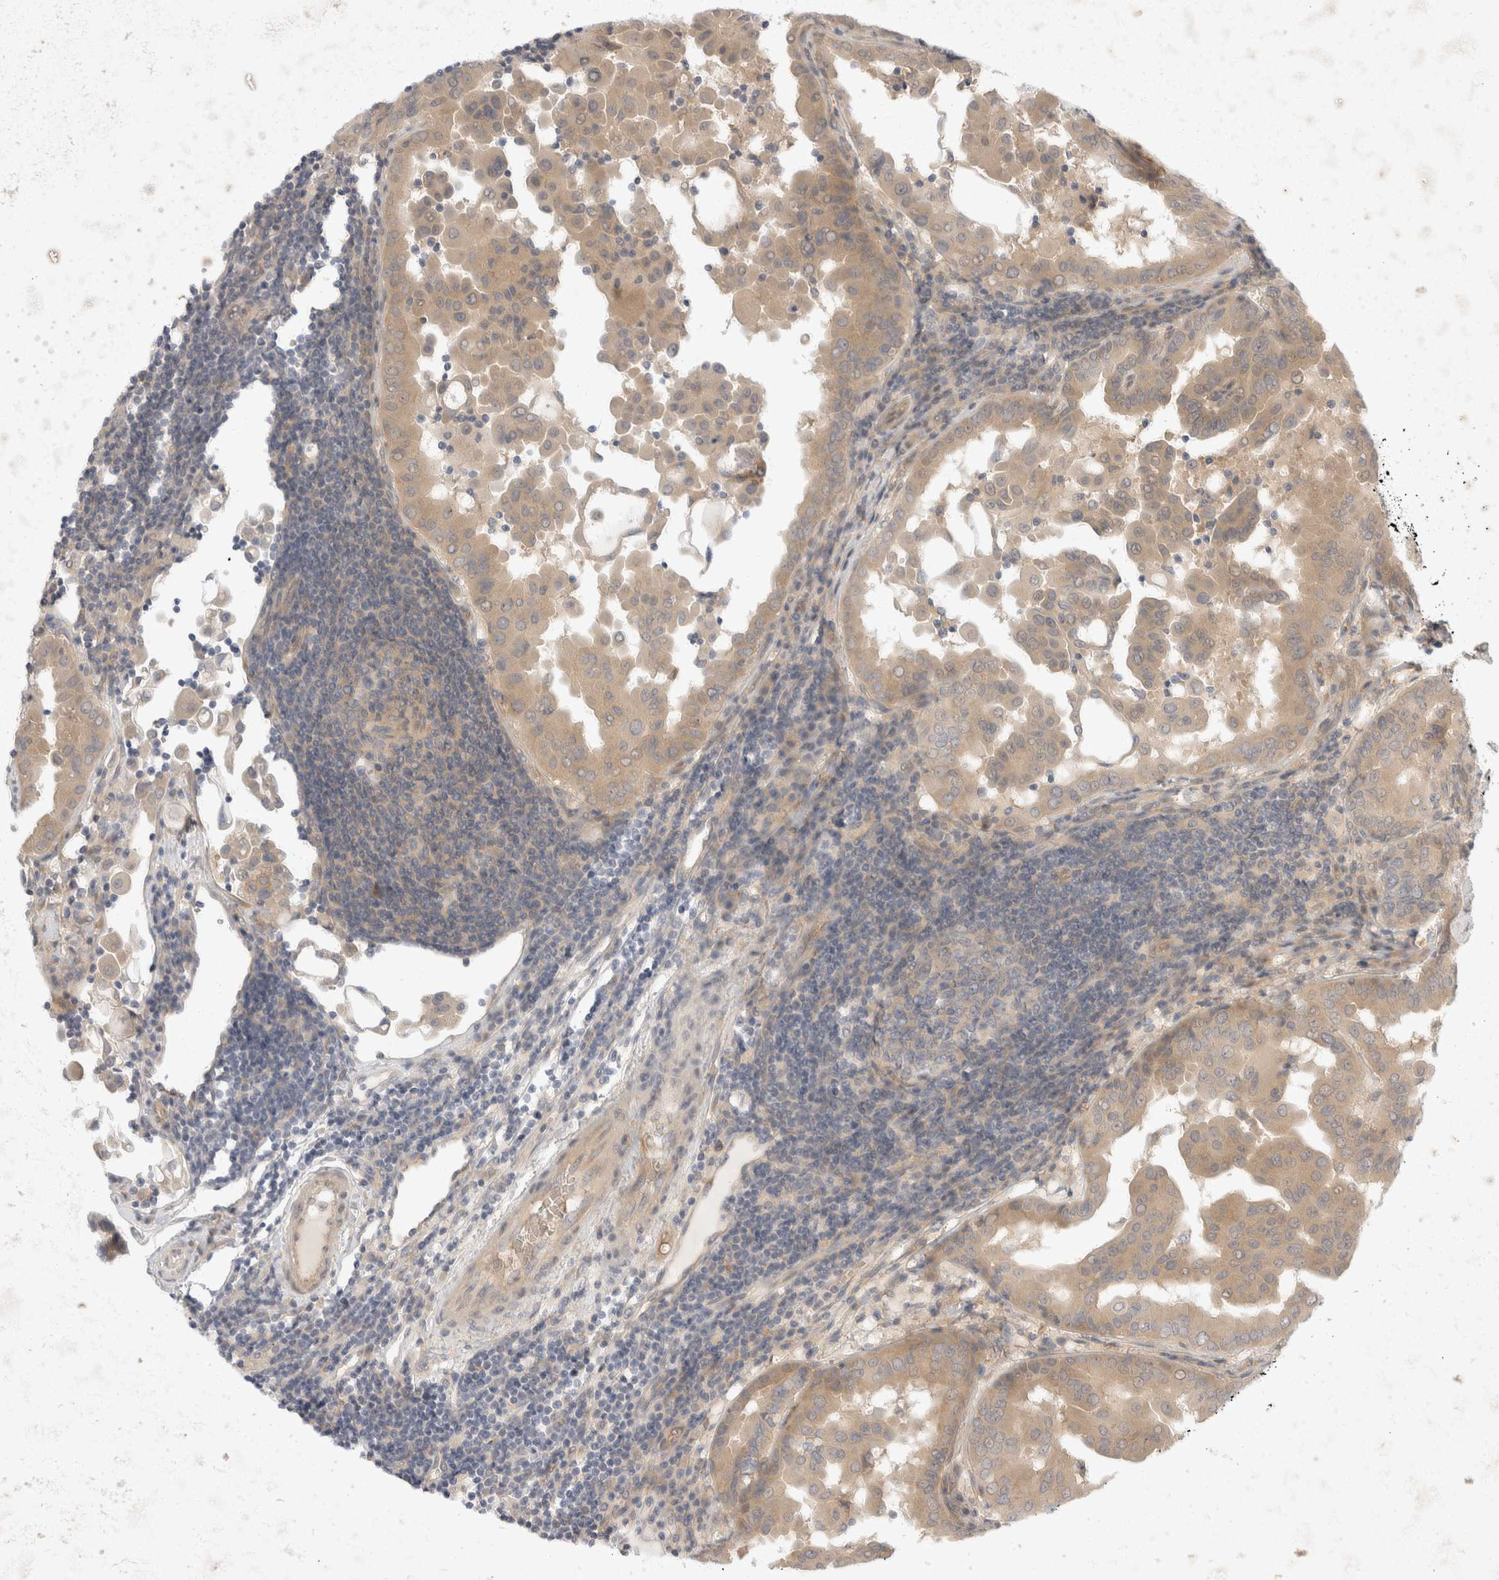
{"staining": {"intensity": "moderate", "quantity": ">75%", "location": "cytoplasmic/membranous"}, "tissue": "thyroid cancer", "cell_type": "Tumor cells", "image_type": "cancer", "snomed": [{"axis": "morphology", "description": "Papillary adenocarcinoma, NOS"}, {"axis": "topography", "description": "Thyroid gland"}], "caption": "The histopathology image exhibits a brown stain indicating the presence of a protein in the cytoplasmic/membranous of tumor cells in thyroid cancer (papillary adenocarcinoma).", "gene": "EIF4G3", "patient": {"sex": "male", "age": 33}}